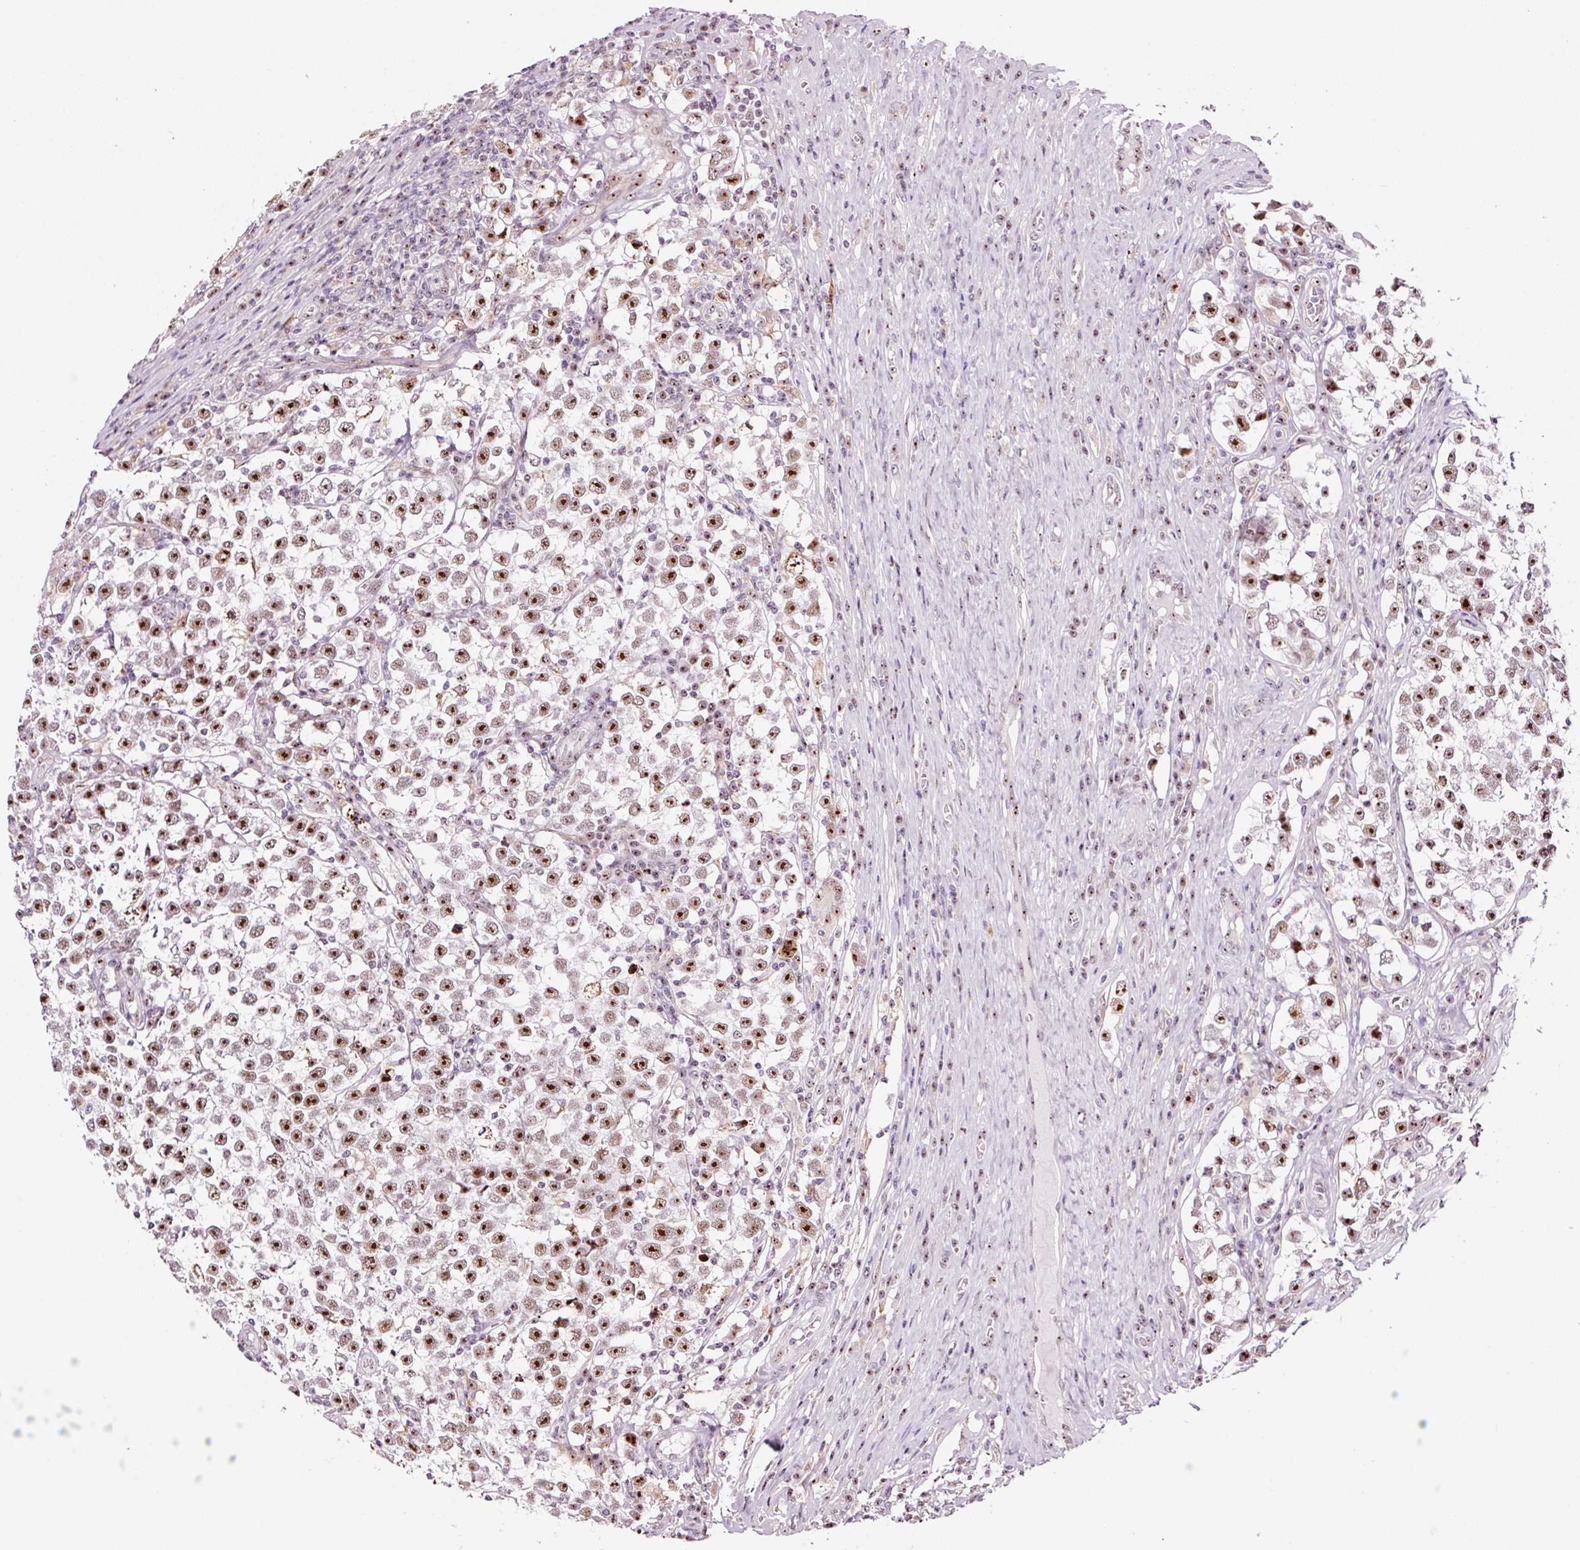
{"staining": {"intensity": "moderate", "quantity": ">75%", "location": "nuclear"}, "tissue": "testis cancer", "cell_type": "Tumor cells", "image_type": "cancer", "snomed": [{"axis": "morphology", "description": "Normal tissue, NOS"}, {"axis": "morphology", "description": "Seminoma, NOS"}, {"axis": "topography", "description": "Testis"}], "caption": "Human seminoma (testis) stained for a protein (brown) demonstrates moderate nuclear positive expression in approximately >75% of tumor cells.", "gene": "GNL3", "patient": {"sex": "male", "age": 43}}